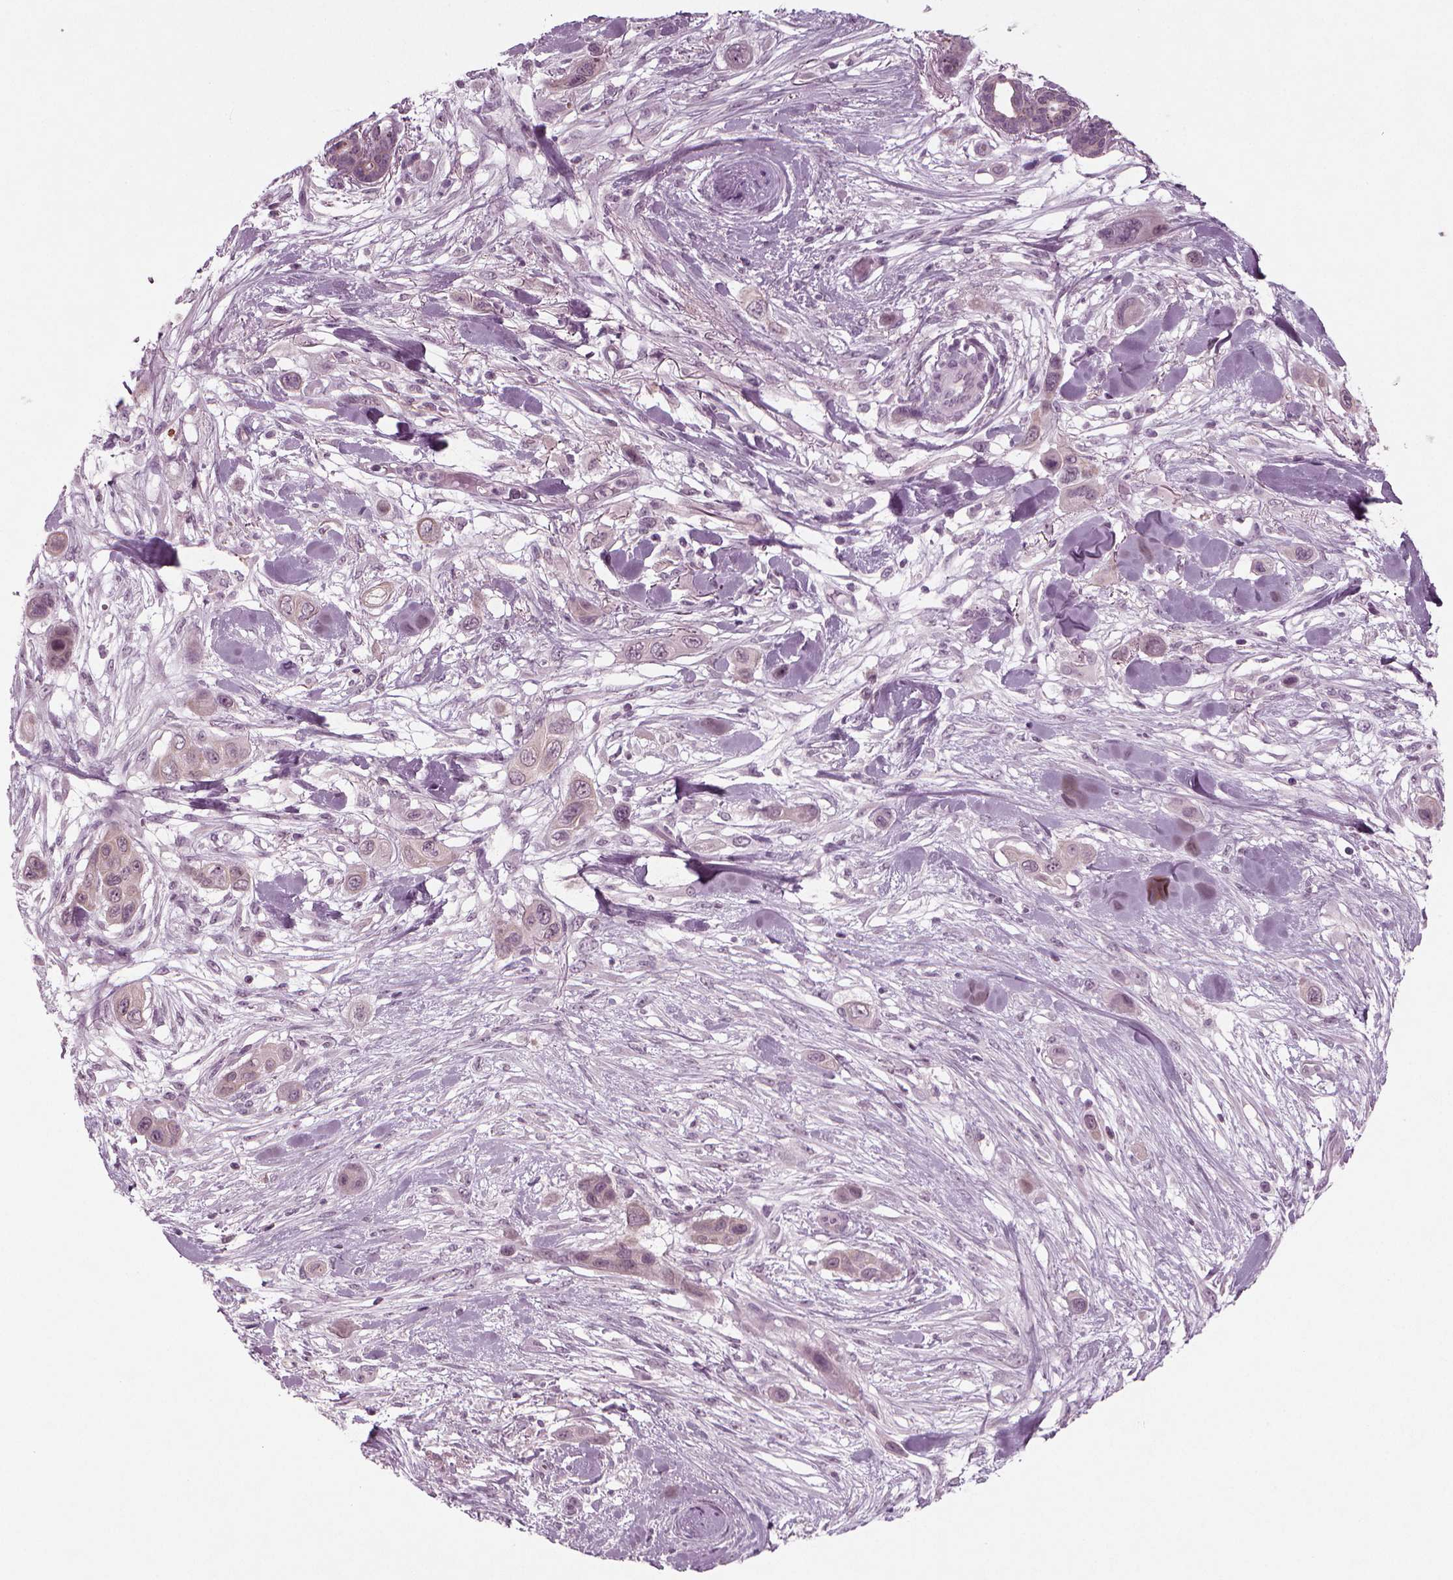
{"staining": {"intensity": "negative", "quantity": "none", "location": "none"}, "tissue": "skin cancer", "cell_type": "Tumor cells", "image_type": "cancer", "snomed": [{"axis": "morphology", "description": "Squamous cell carcinoma, NOS"}, {"axis": "topography", "description": "Skin"}], "caption": "The photomicrograph demonstrates no staining of tumor cells in skin cancer (squamous cell carcinoma). The staining is performed using DAB brown chromogen with nuclei counter-stained in using hematoxylin.", "gene": "MGAT4D", "patient": {"sex": "male", "age": 79}}